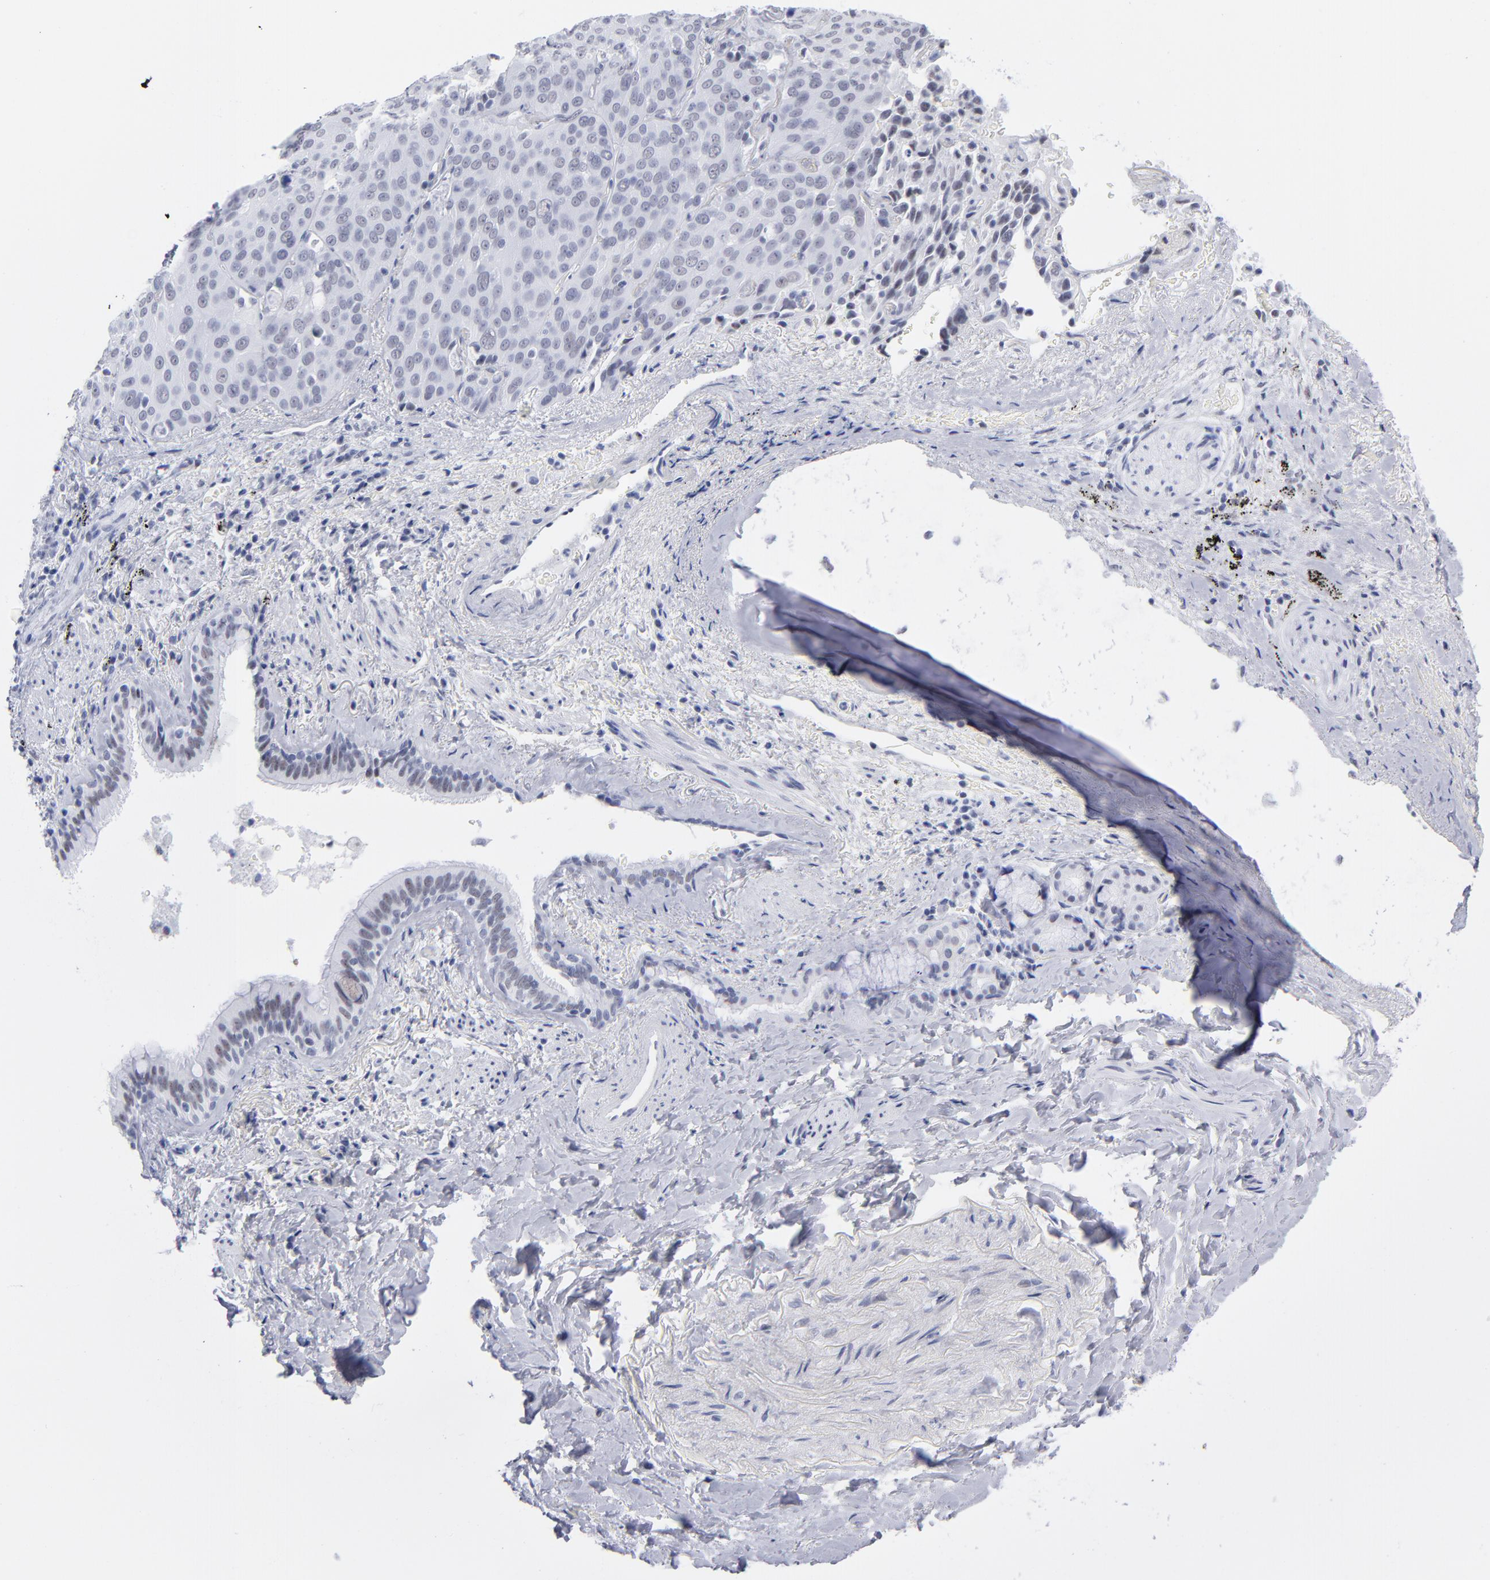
{"staining": {"intensity": "negative", "quantity": "none", "location": "none"}, "tissue": "lung cancer", "cell_type": "Tumor cells", "image_type": "cancer", "snomed": [{"axis": "morphology", "description": "Squamous cell carcinoma, NOS"}, {"axis": "topography", "description": "Lung"}], "caption": "Immunohistochemistry (IHC) photomicrograph of lung cancer (squamous cell carcinoma) stained for a protein (brown), which shows no positivity in tumor cells. (Brightfield microscopy of DAB (3,3'-diaminobenzidine) IHC at high magnification).", "gene": "SNRPB", "patient": {"sex": "male", "age": 54}}